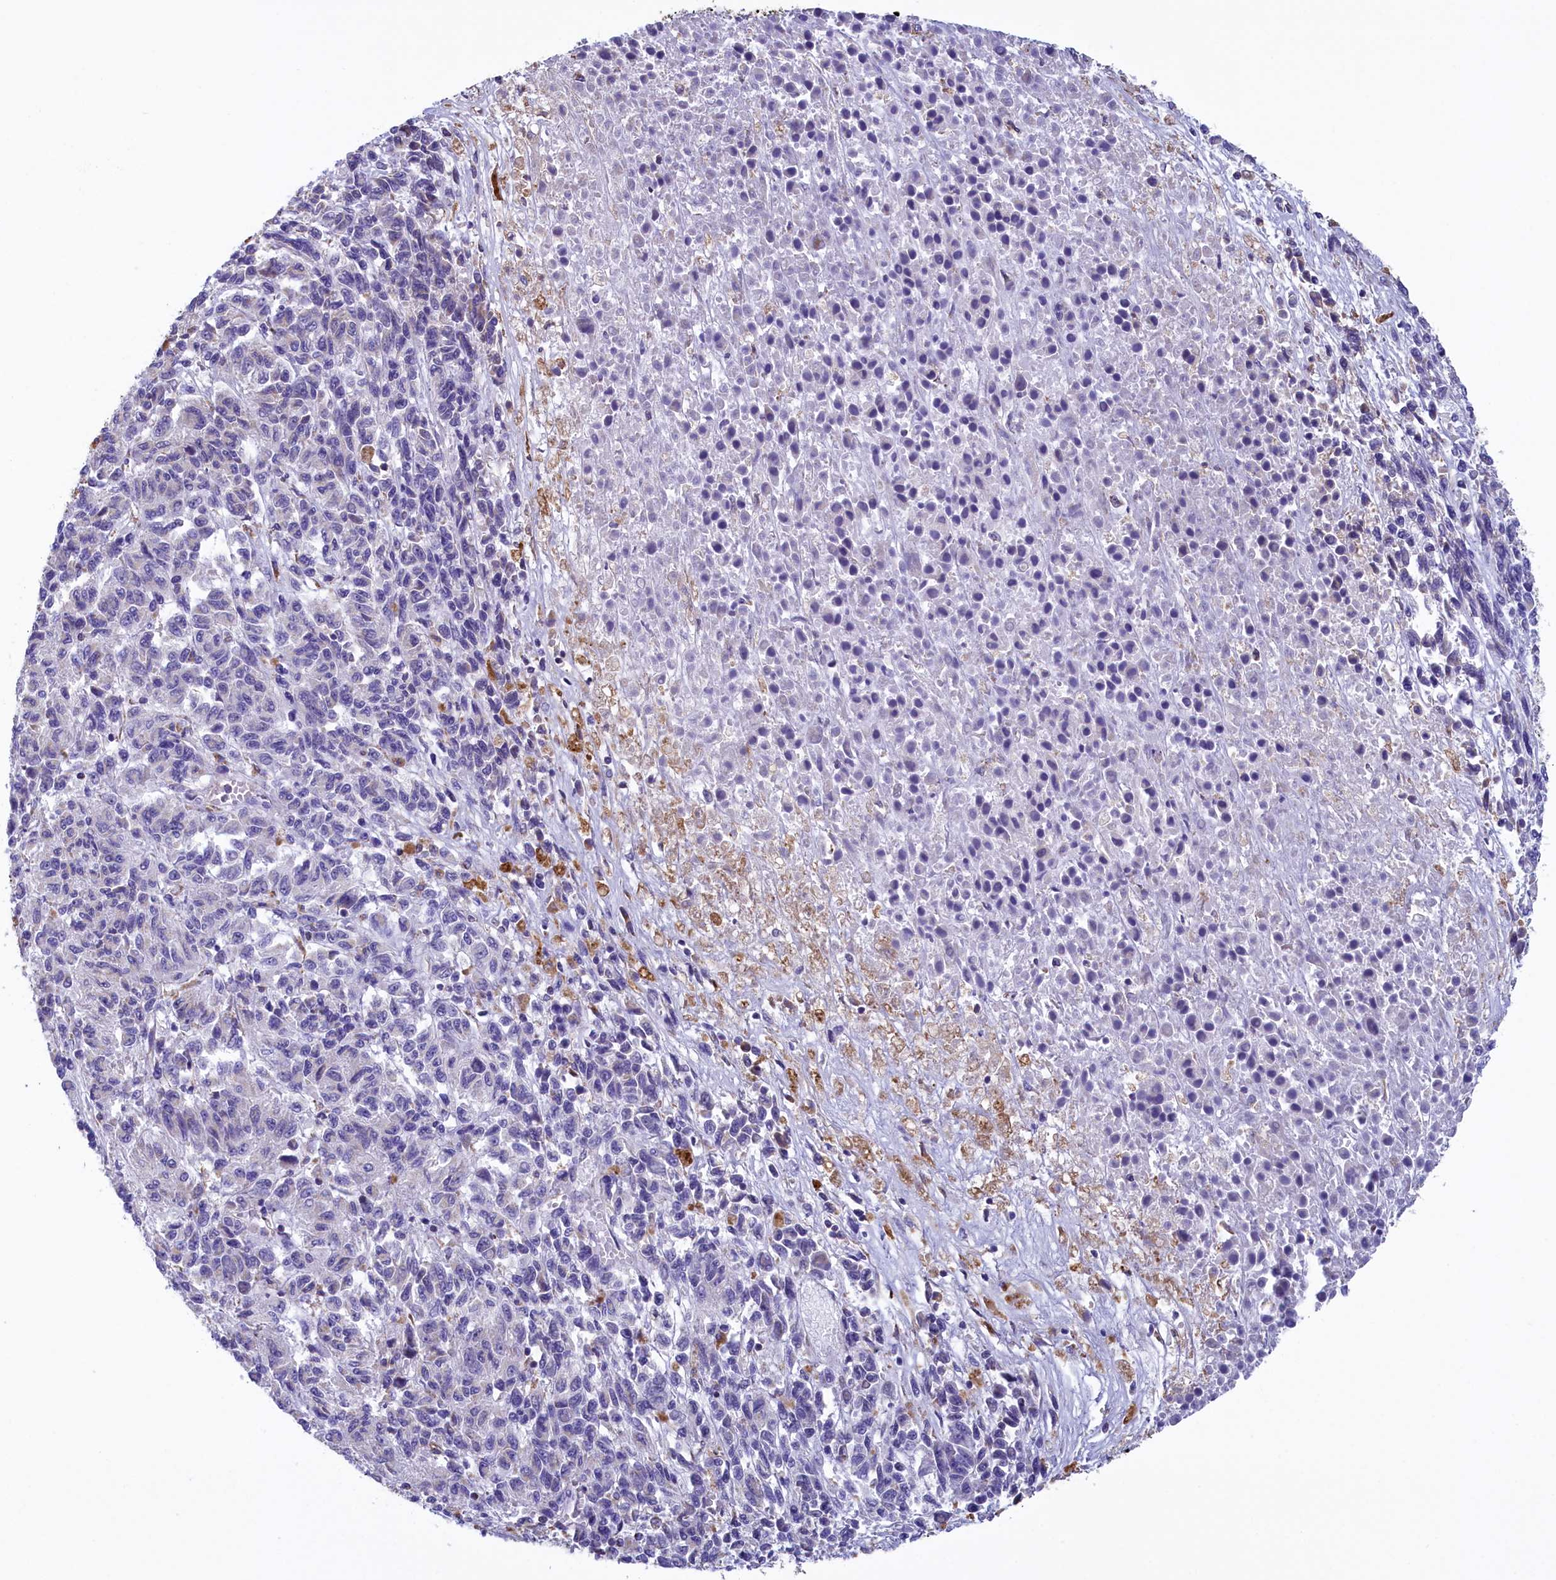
{"staining": {"intensity": "negative", "quantity": "none", "location": "none"}, "tissue": "melanoma", "cell_type": "Tumor cells", "image_type": "cancer", "snomed": [{"axis": "morphology", "description": "Malignant melanoma, Metastatic site"}, {"axis": "topography", "description": "Lung"}], "caption": "Tumor cells are negative for brown protein staining in malignant melanoma (metastatic site).", "gene": "GATB", "patient": {"sex": "male", "age": 64}}